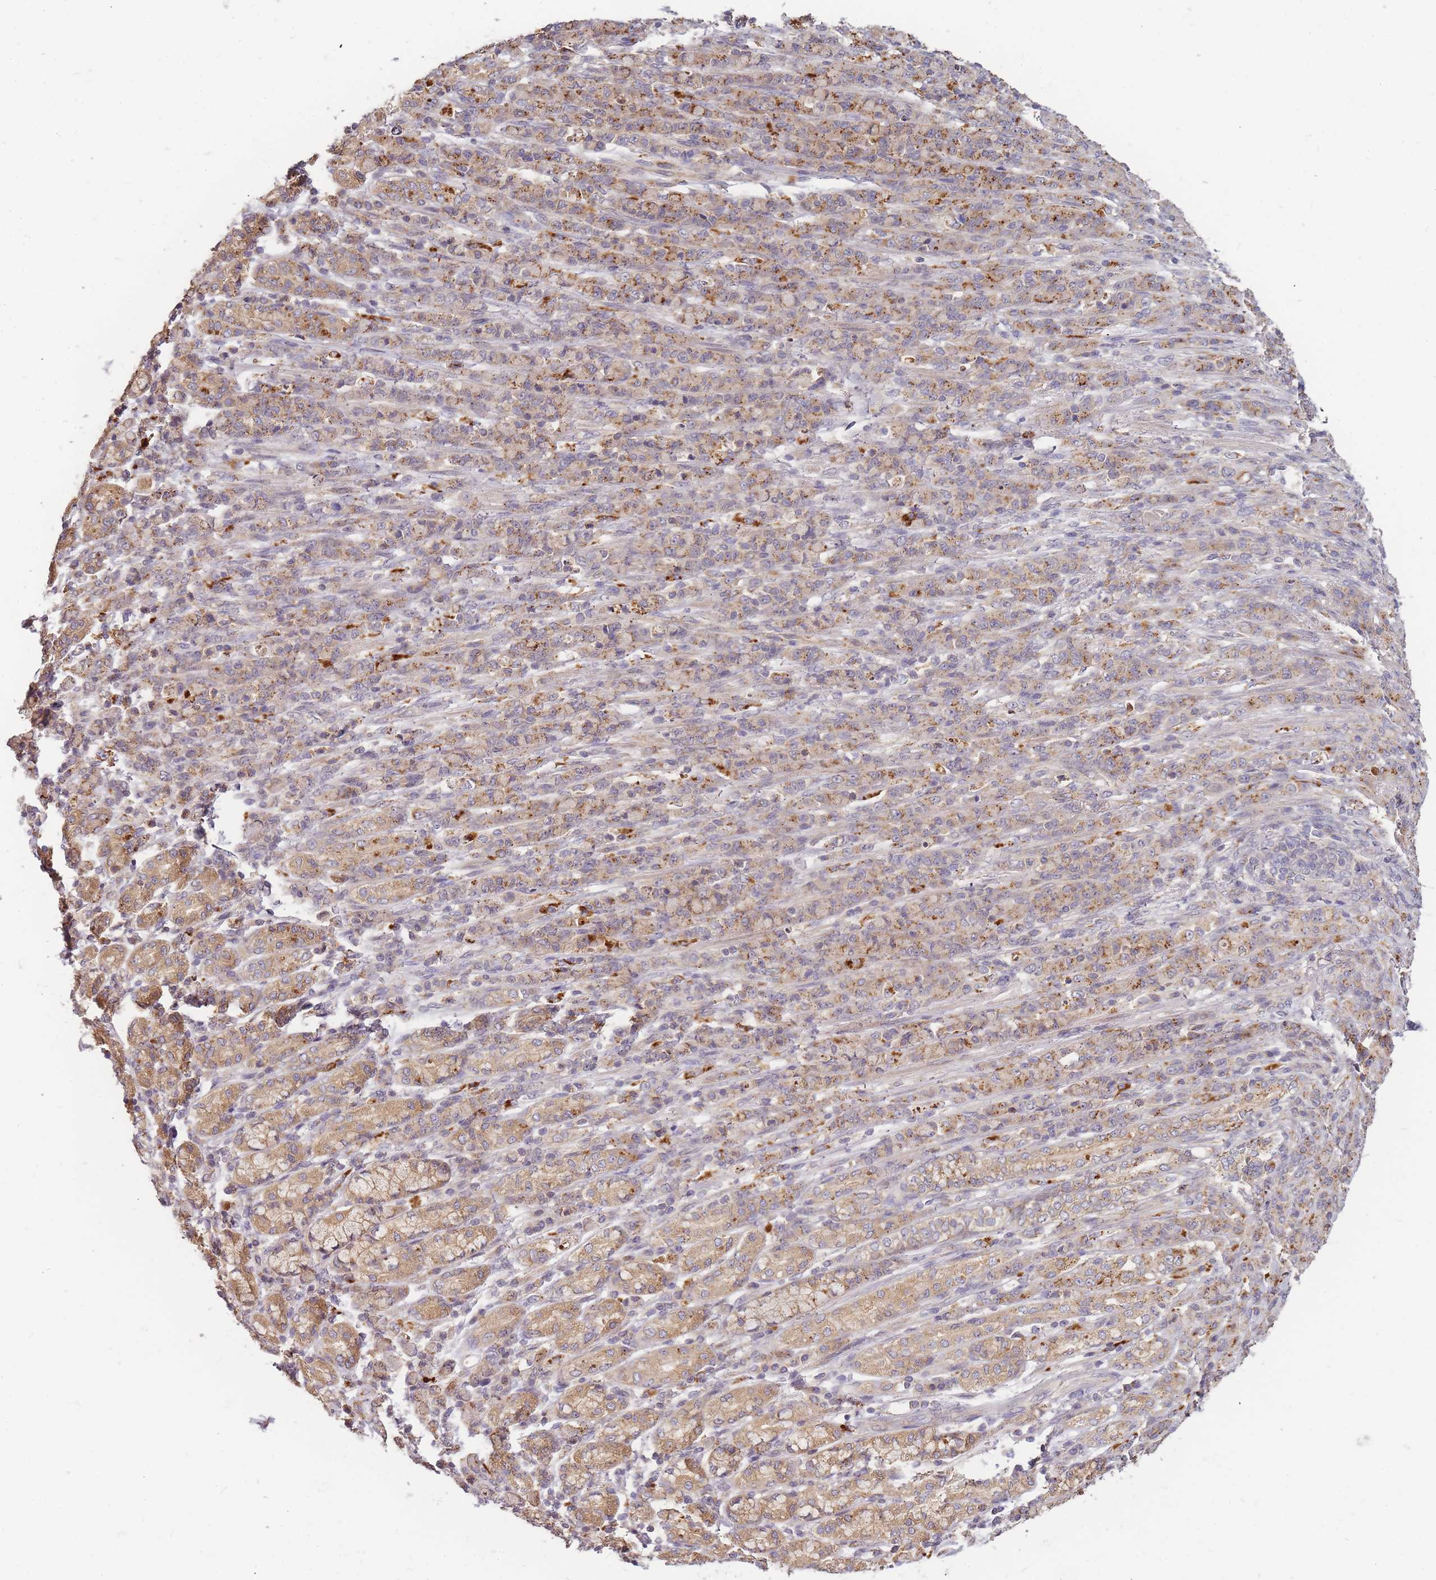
{"staining": {"intensity": "weak", "quantity": "25%-75%", "location": "cytoplasmic/membranous"}, "tissue": "stomach cancer", "cell_type": "Tumor cells", "image_type": "cancer", "snomed": [{"axis": "morphology", "description": "Normal tissue, NOS"}, {"axis": "morphology", "description": "Adenocarcinoma, NOS"}, {"axis": "topography", "description": "Stomach"}], "caption": "Adenocarcinoma (stomach) was stained to show a protein in brown. There is low levels of weak cytoplasmic/membranous positivity in about 25%-75% of tumor cells.", "gene": "ATG5", "patient": {"sex": "female", "age": 79}}